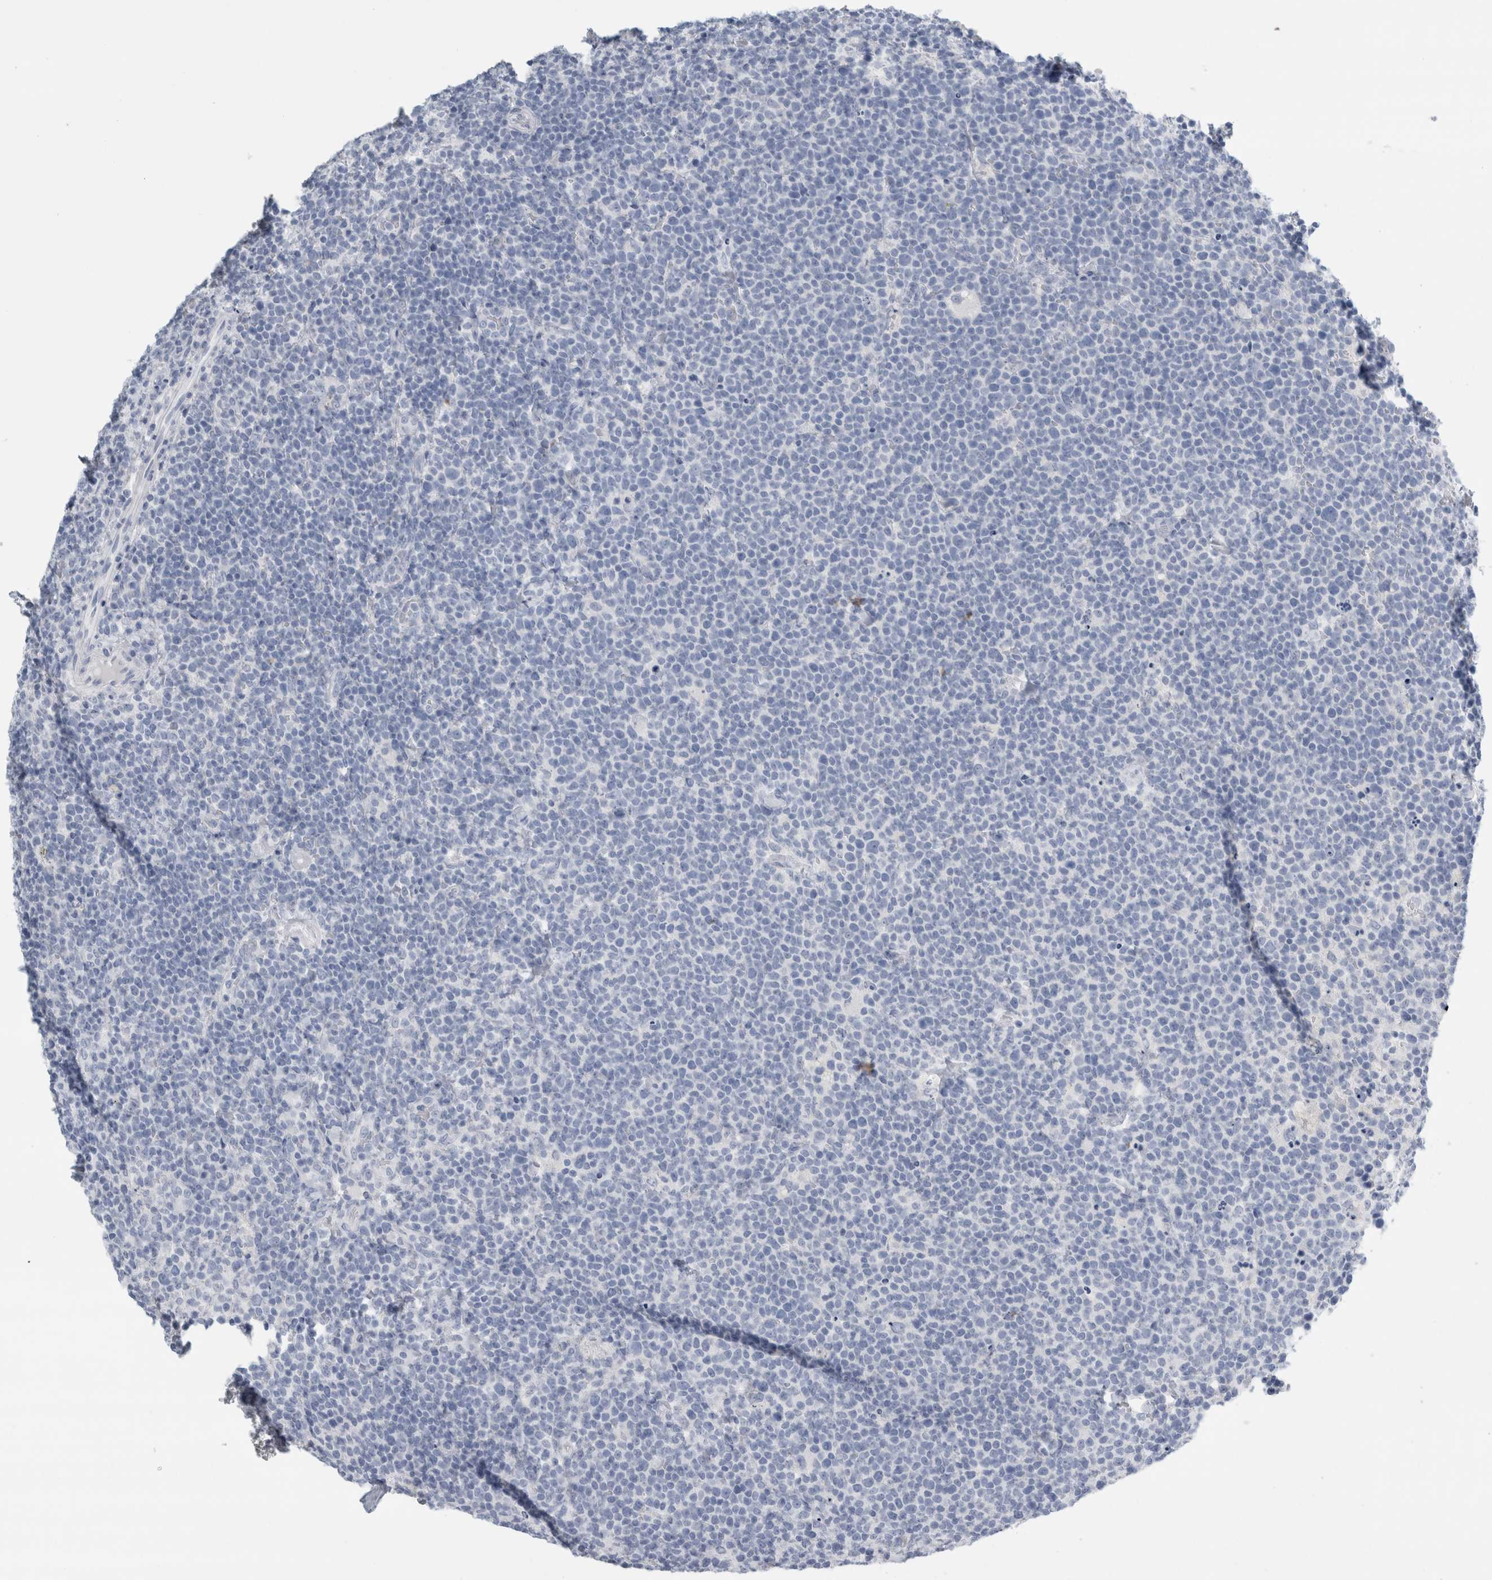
{"staining": {"intensity": "negative", "quantity": "none", "location": "none"}, "tissue": "lymphoma", "cell_type": "Tumor cells", "image_type": "cancer", "snomed": [{"axis": "morphology", "description": "Malignant lymphoma, non-Hodgkin's type, High grade"}, {"axis": "topography", "description": "Lymph node"}], "caption": "The micrograph exhibits no staining of tumor cells in high-grade malignant lymphoma, non-Hodgkin's type. (Immunohistochemistry, brightfield microscopy, high magnification).", "gene": "RPH3AL", "patient": {"sex": "male", "age": 61}}